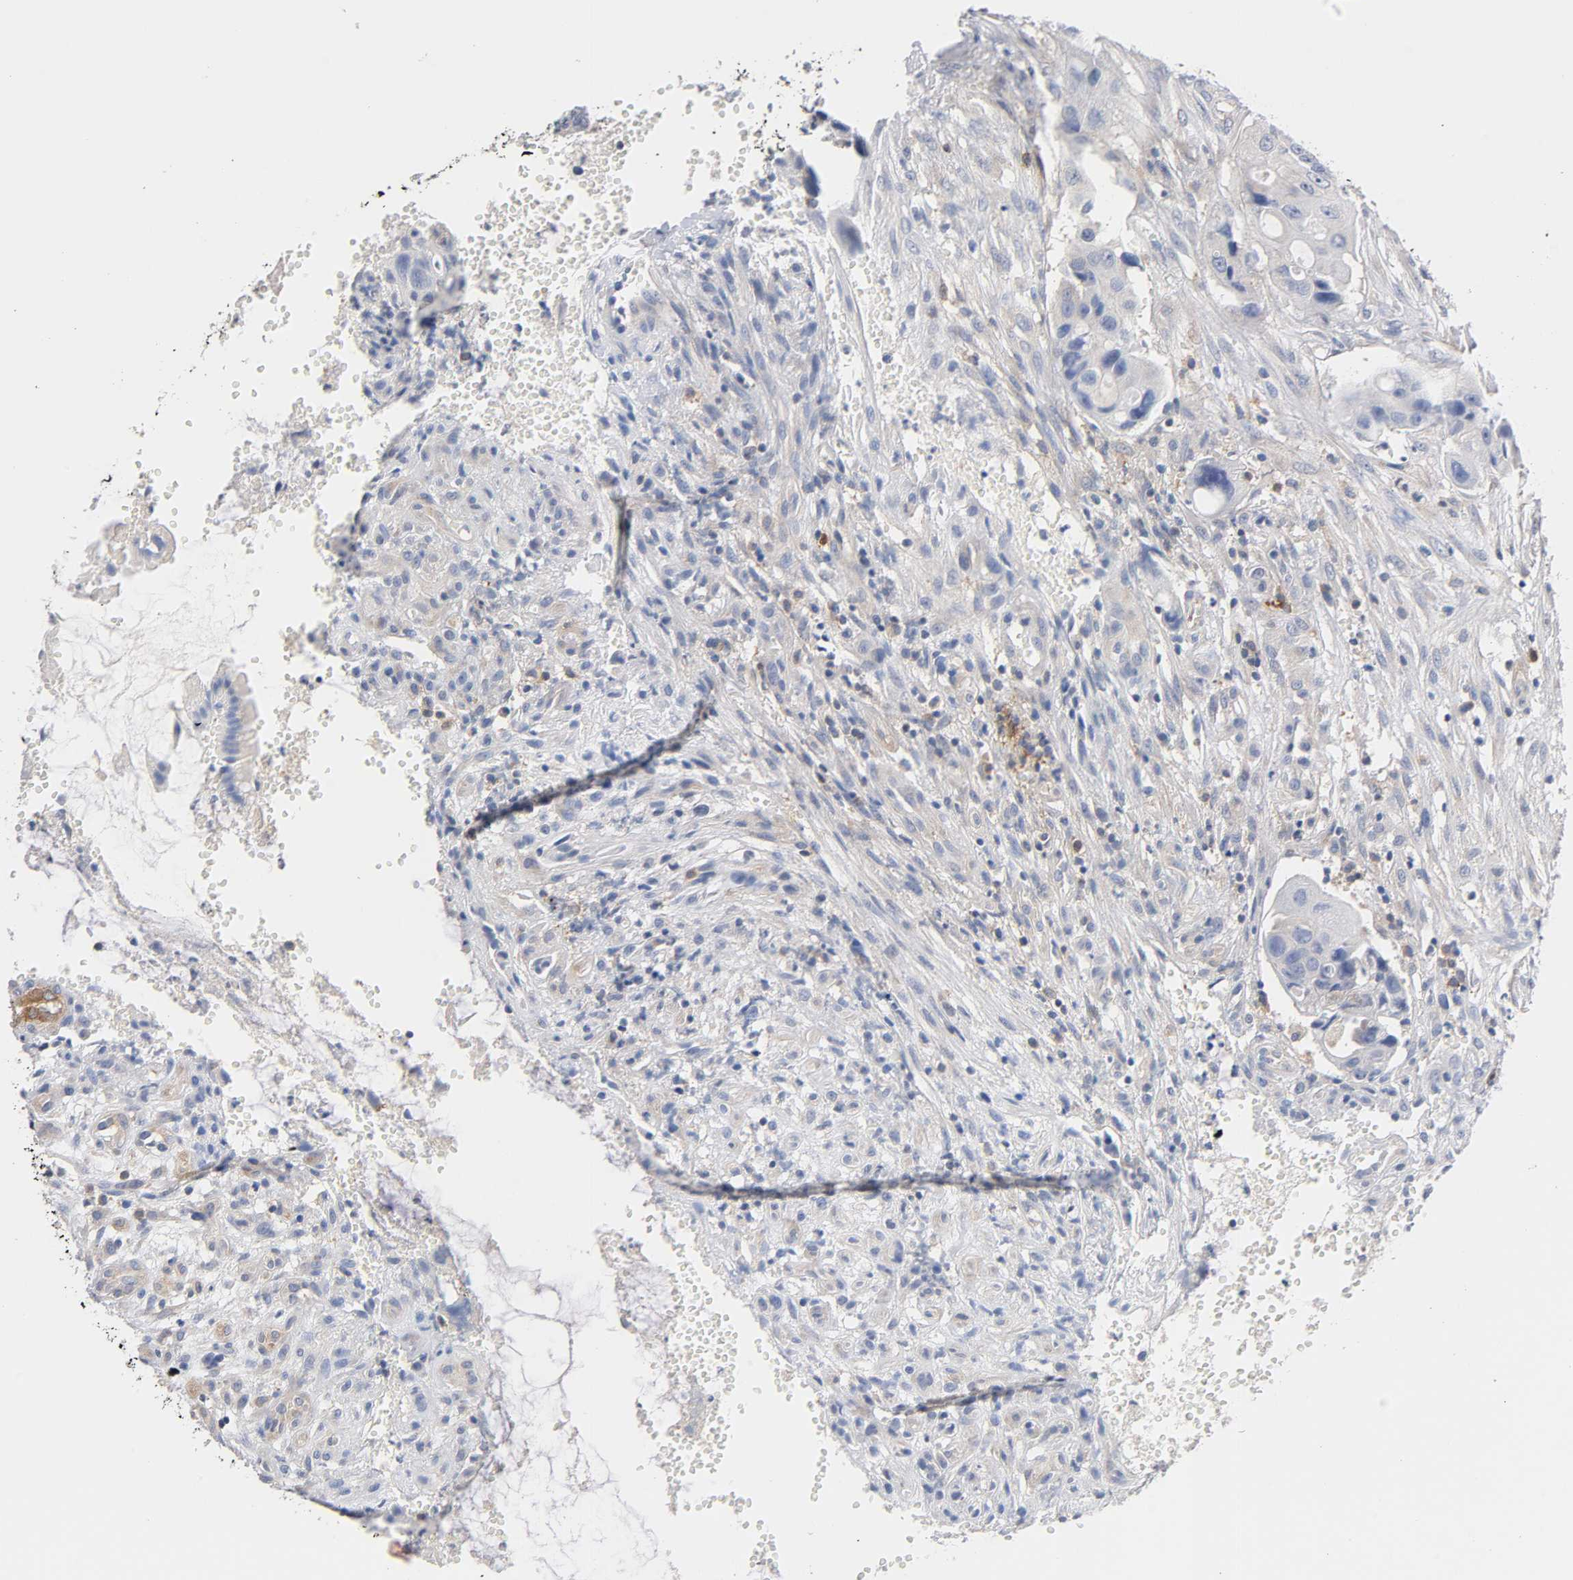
{"staining": {"intensity": "negative", "quantity": "none", "location": "none"}, "tissue": "colorectal cancer", "cell_type": "Tumor cells", "image_type": "cancer", "snomed": [{"axis": "morphology", "description": "Adenocarcinoma, NOS"}, {"axis": "topography", "description": "Colon"}], "caption": "DAB immunohistochemical staining of human colorectal adenocarcinoma reveals no significant positivity in tumor cells. The staining was performed using DAB (3,3'-diaminobenzidine) to visualize the protein expression in brown, while the nuclei were stained in blue with hematoxylin (Magnification: 20x).", "gene": "MALT1", "patient": {"sex": "female", "age": 57}}